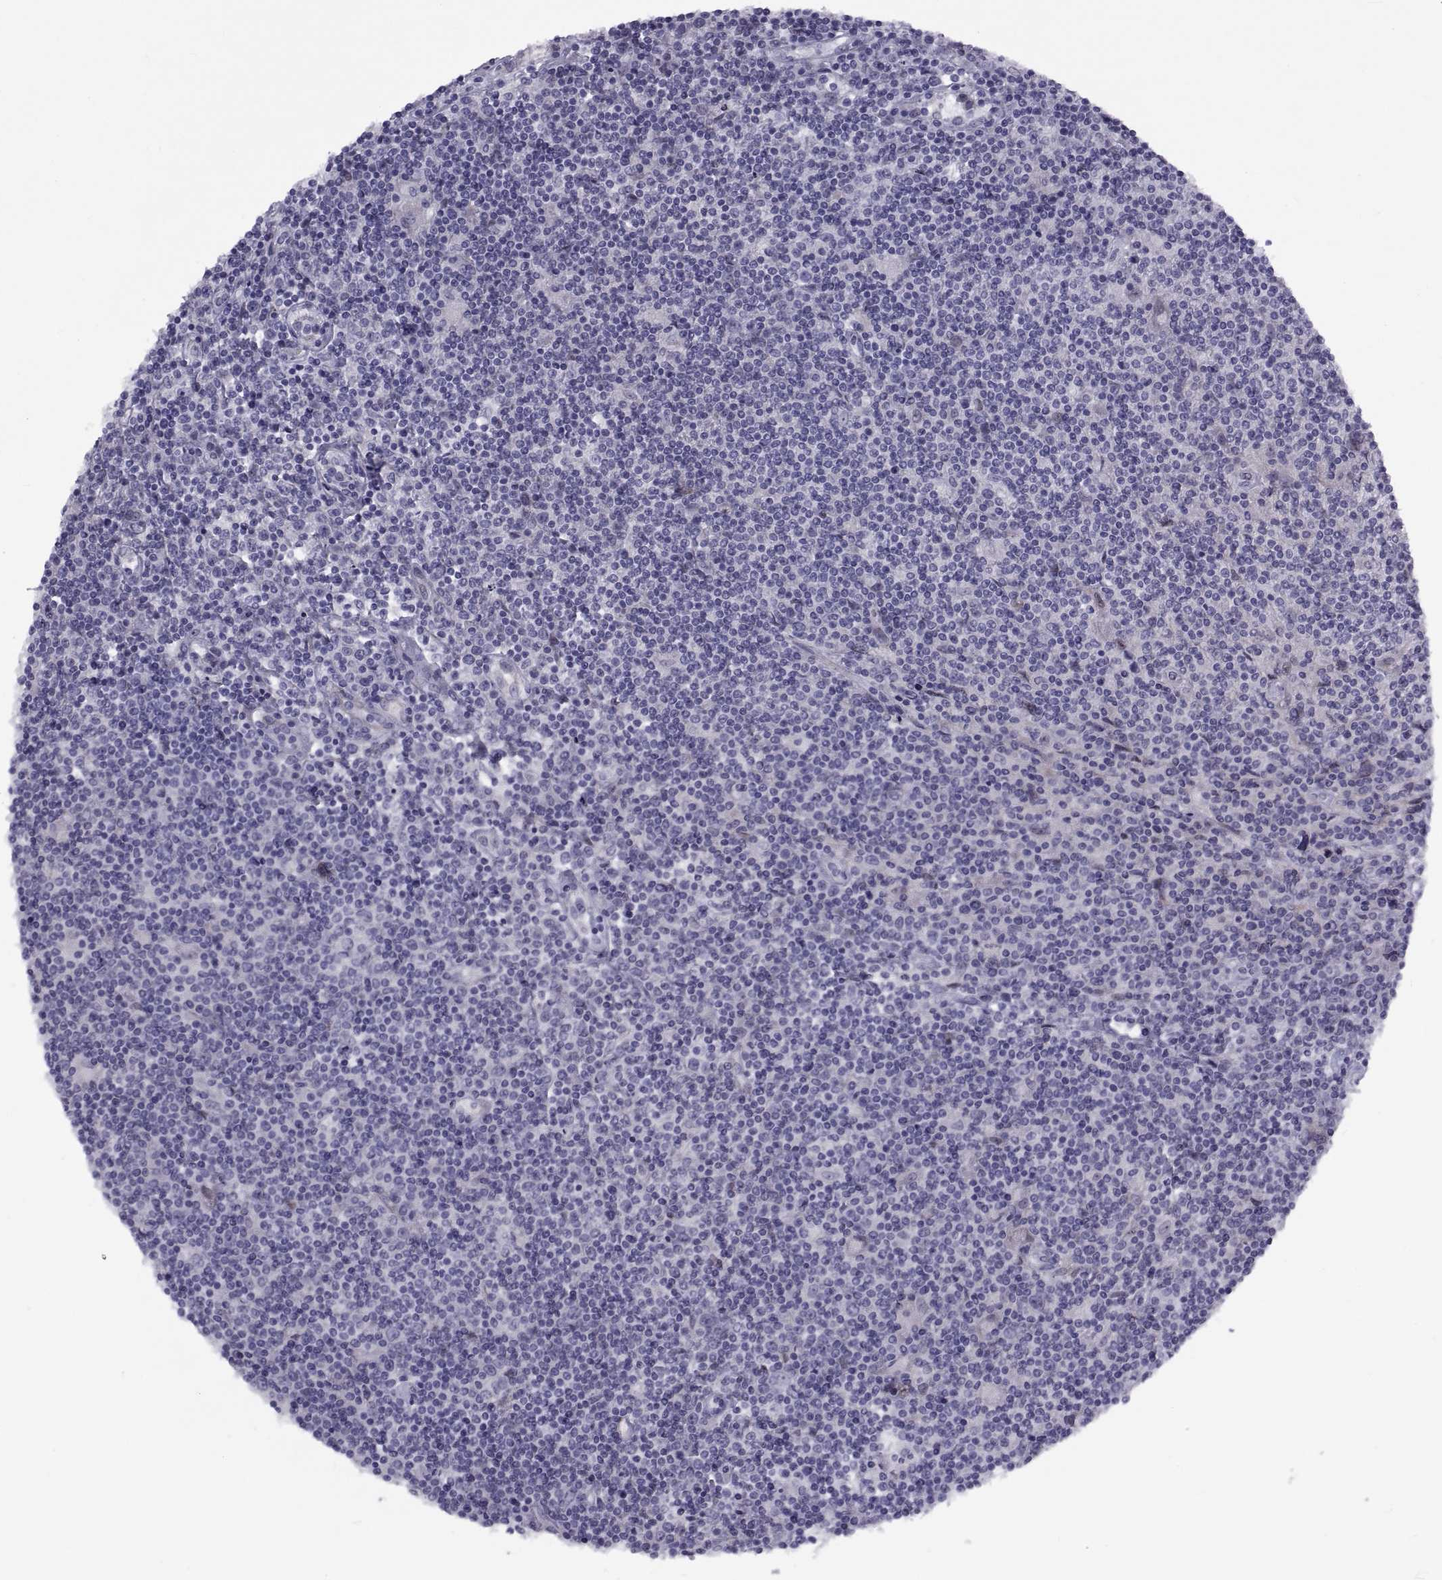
{"staining": {"intensity": "negative", "quantity": "none", "location": "none"}, "tissue": "lymphoma", "cell_type": "Tumor cells", "image_type": "cancer", "snomed": [{"axis": "morphology", "description": "Hodgkin's disease, NOS"}, {"axis": "topography", "description": "Lymph node"}], "caption": "Hodgkin's disease was stained to show a protein in brown. There is no significant positivity in tumor cells. The staining was performed using DAB to visualize the protein expression in brown, while the nuclei were stained in blue with hematoxylin (Magnification: 20x).", "gene": "TMEM158", "patient": {"sex": "male", "age": 40}}